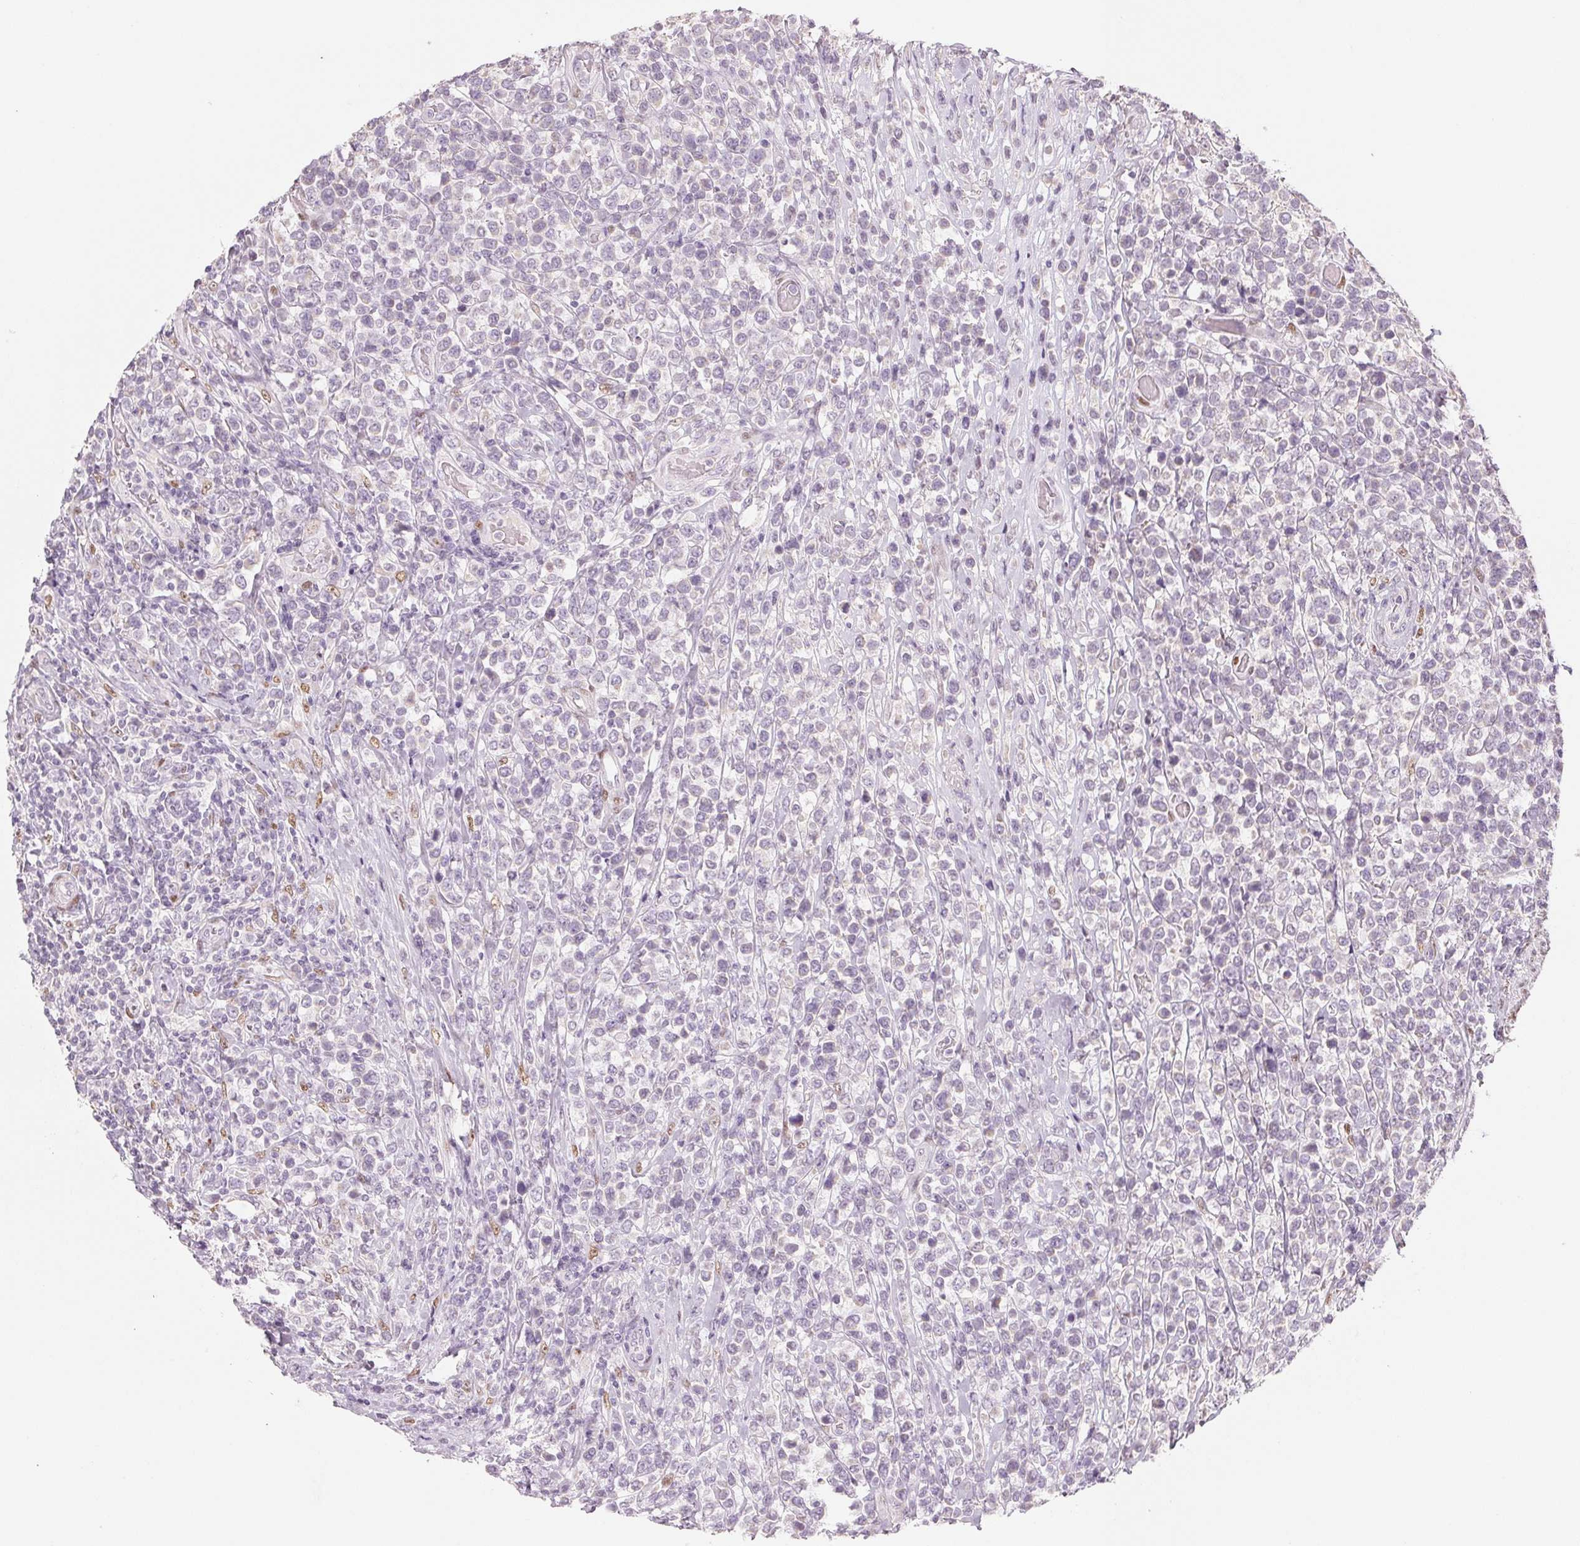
{"staining": {"intensity": "negative", "quantity": "none", "location": "none"}, "tissue": "lymphoma", "cell_type": "Tumor cells", "image_type": "cancer", "snomed": [{"axis": "morphology", "description": "Malignant lymphoma, non-Hodgkin's type, High grade"}, {"axis": "topography", "description": "Soft tissue"}], "caption": "DAB (3,3'-diaminobenzidine) immunohistochemical staining of lymphoma shows no significant positivity in tumor cells. Brightfield microscopy of IHC stained with DAB (brown) and hematoxylin (blue), captured at high magnification.", "gene": "SMARCD3", "patient": {"sex": "female", "age": 56}}